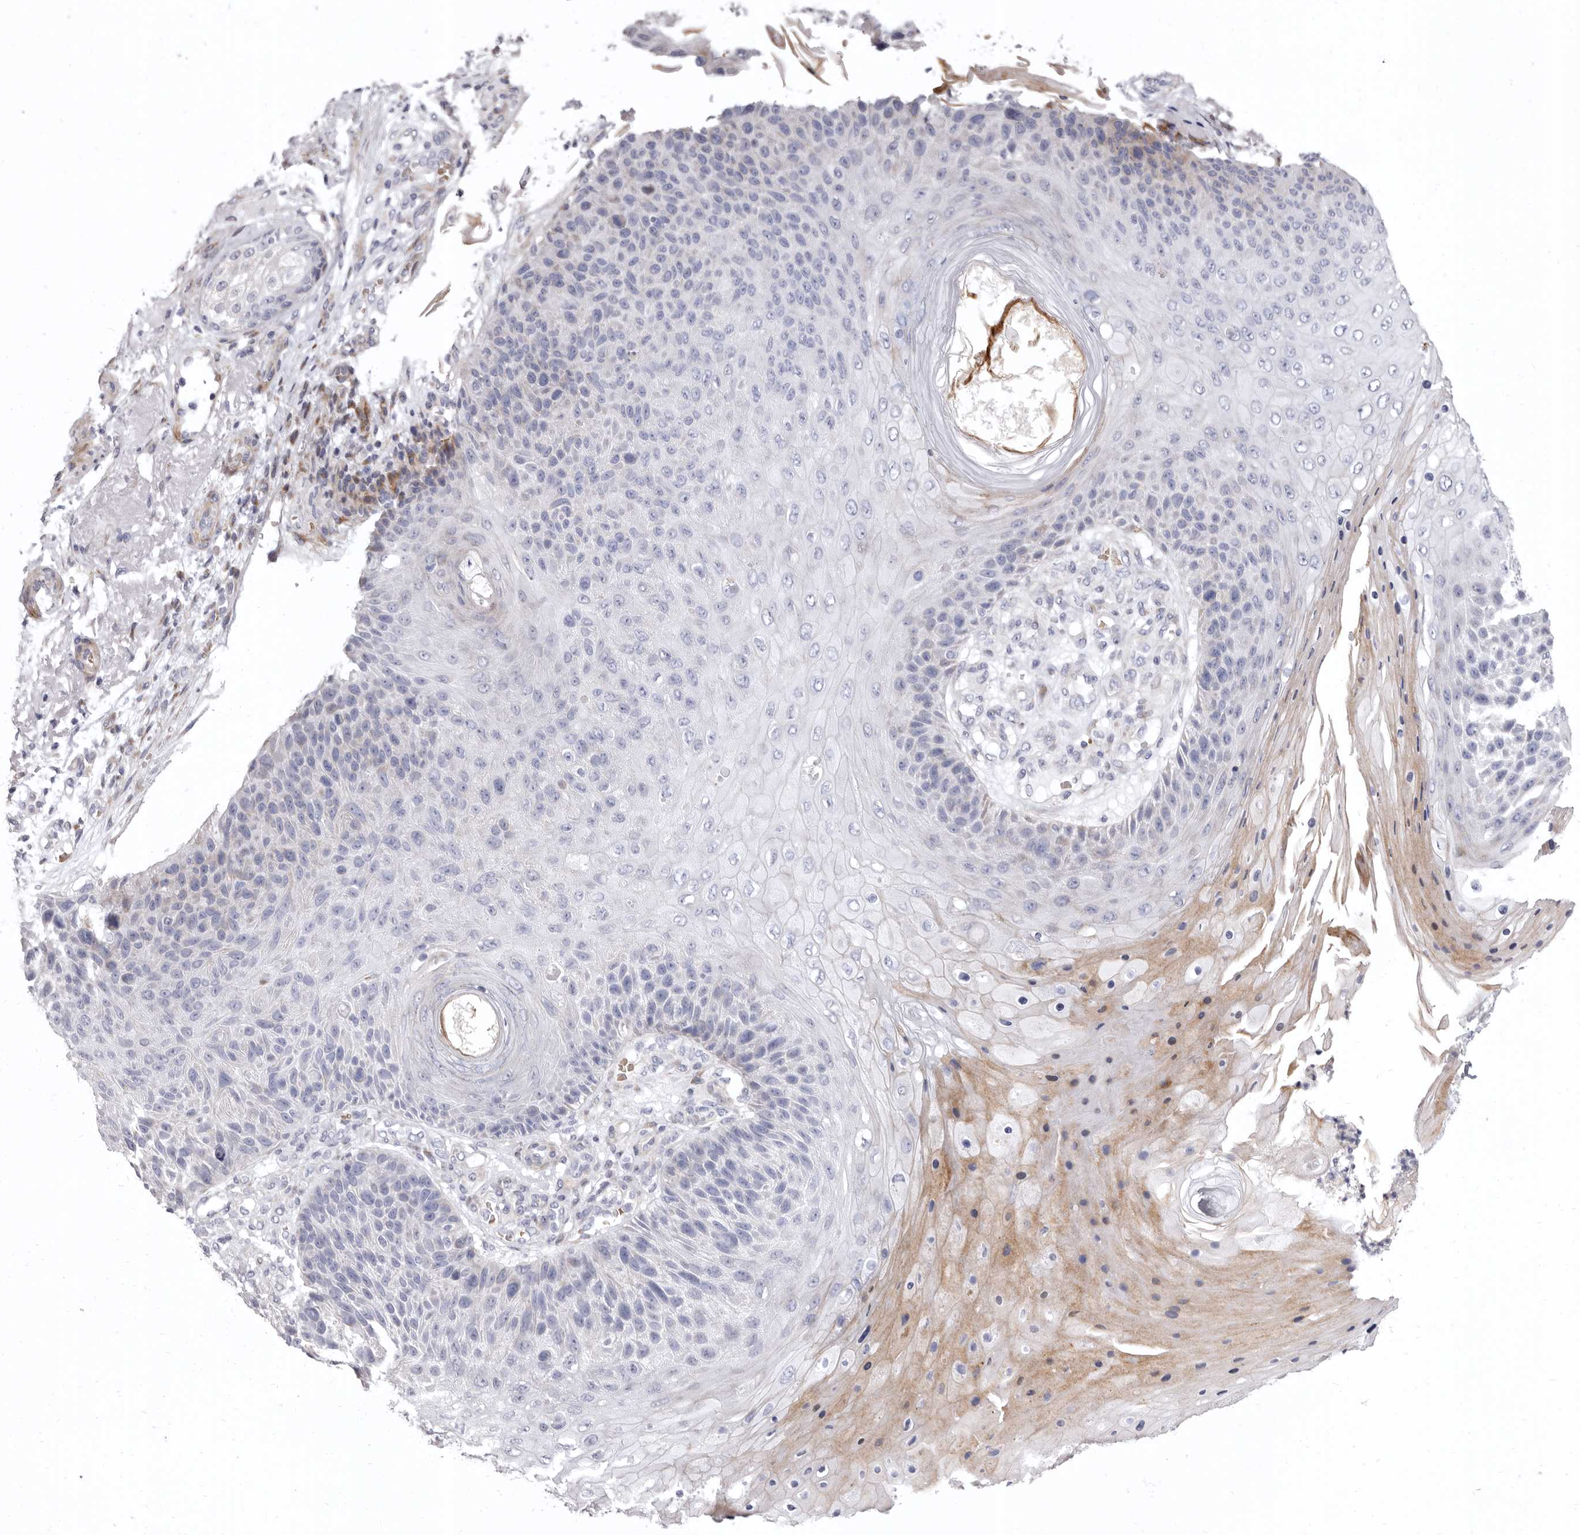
{"staining": {"intensity": "negative", "quantity": "none", "location": "none"}, "tissue": "skin cancer", "cell_type": "Tumor cells", "image_type": "cancer", "snomed": [{"axis": "morphology", "description": "Squamous cell carcinoma, NOS"}, {"axis": "topography", "description": "Skin"}], "caption": "Immunohistochemical staining of human skin squamous cell carcinoma exhibits no significant expression in tumor cells.", "gene": "AIDA", "patient": {"sex": "female", "age": 88}}